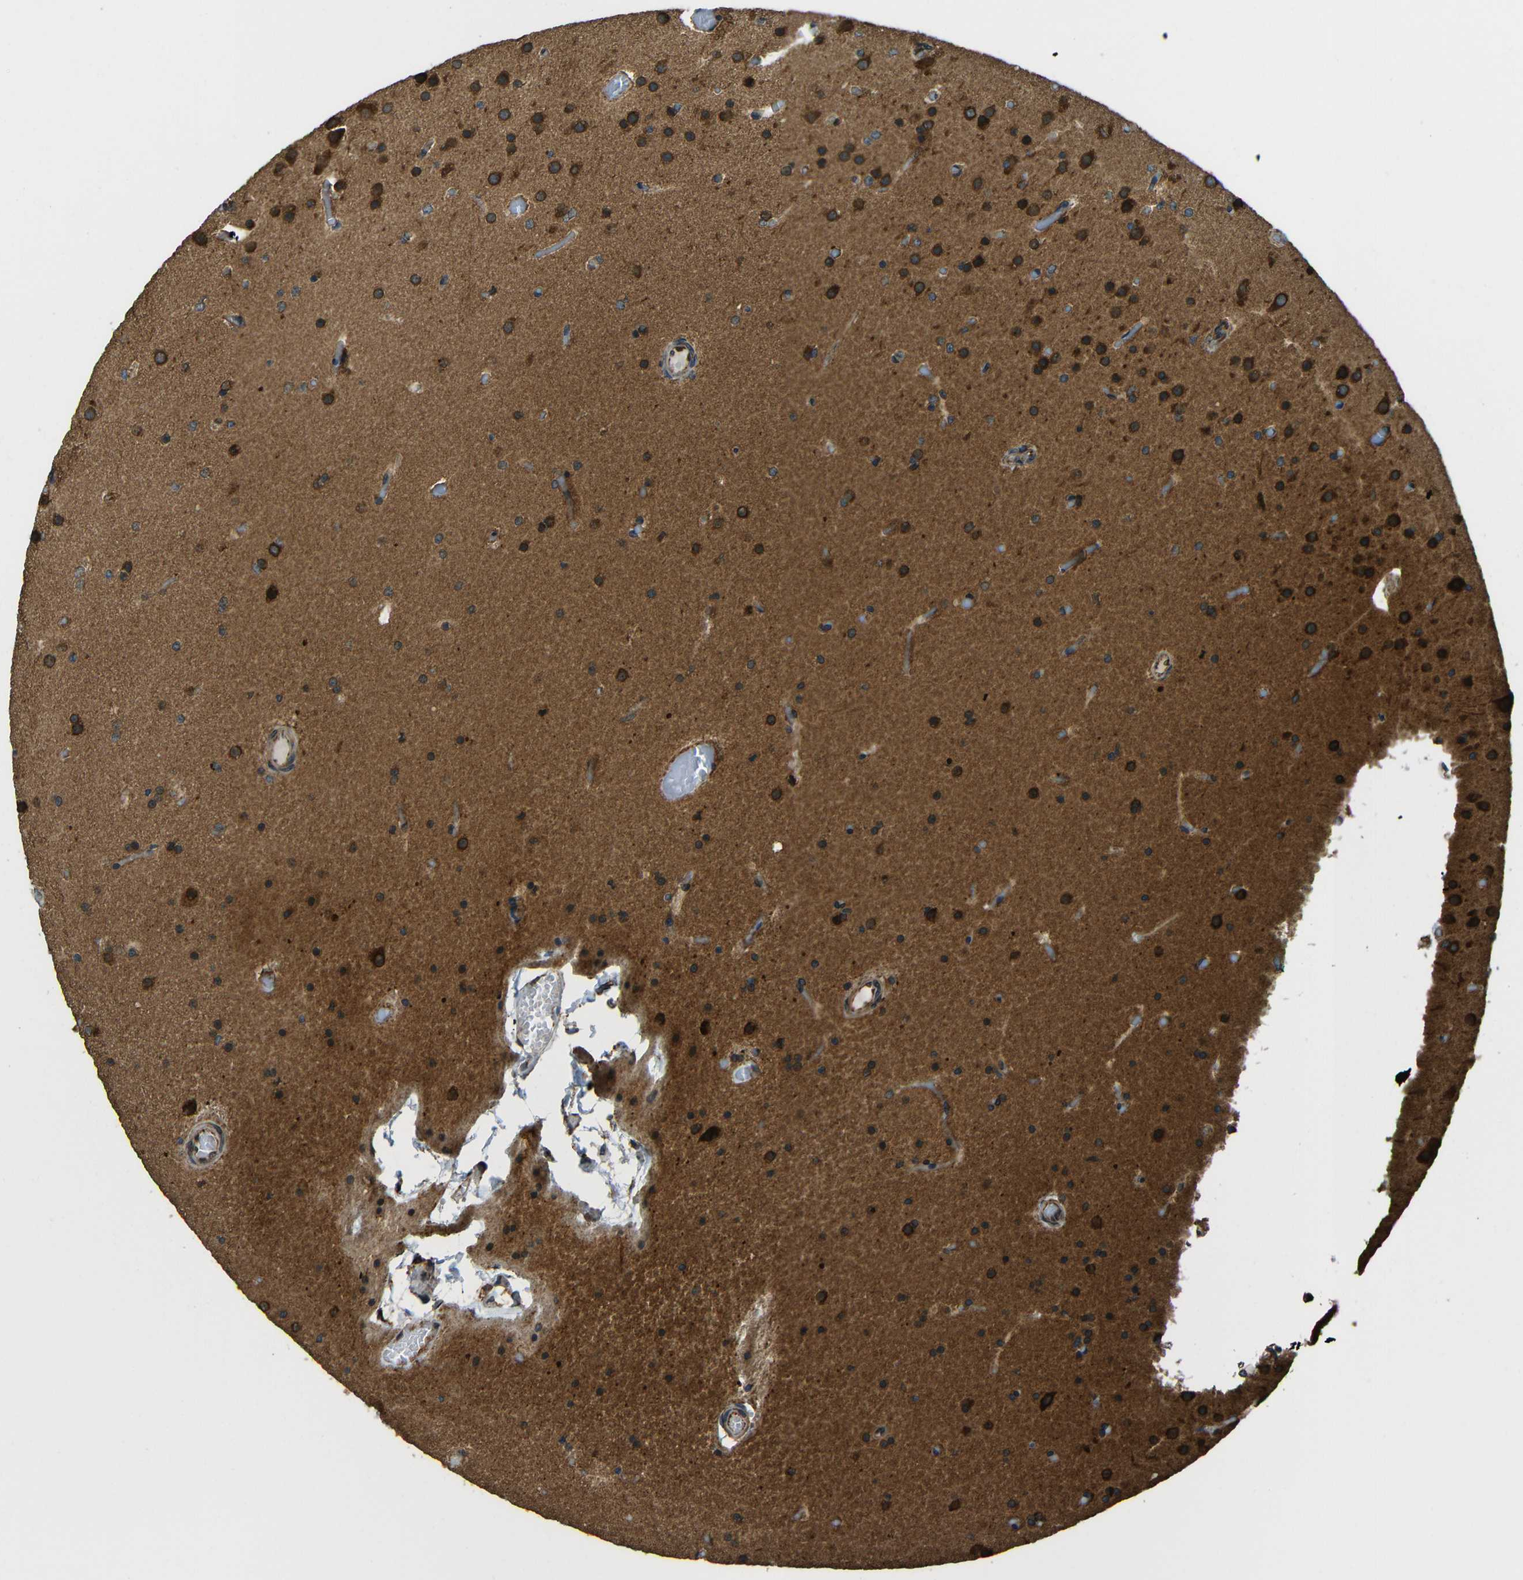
{"staining": {"intensity": "strong", "quantity": ">75%", "location": "cytoplasmic/membranous"}, "tissue": "glioma", "cell_type": "Tumor cells", "image_type": "cancer", "snomed": [{"axis": "morphology", "description": "Glioma, malignant, High grade"}, {"axis": "topography", "description": "Cerebral cortex"}], "caption": "Immunohistochemistry (IHC) micrograph of neoplastic tissue: human glioma stained using IHC demonstrates high levels of strong protein expression localized specifically in the cytoplasmic/membranous of tumor cells, appearing as a cytoplasmic/membranous brown color.", "gene": "VAPB", "patient": {"sex": "female", "age": 36}}